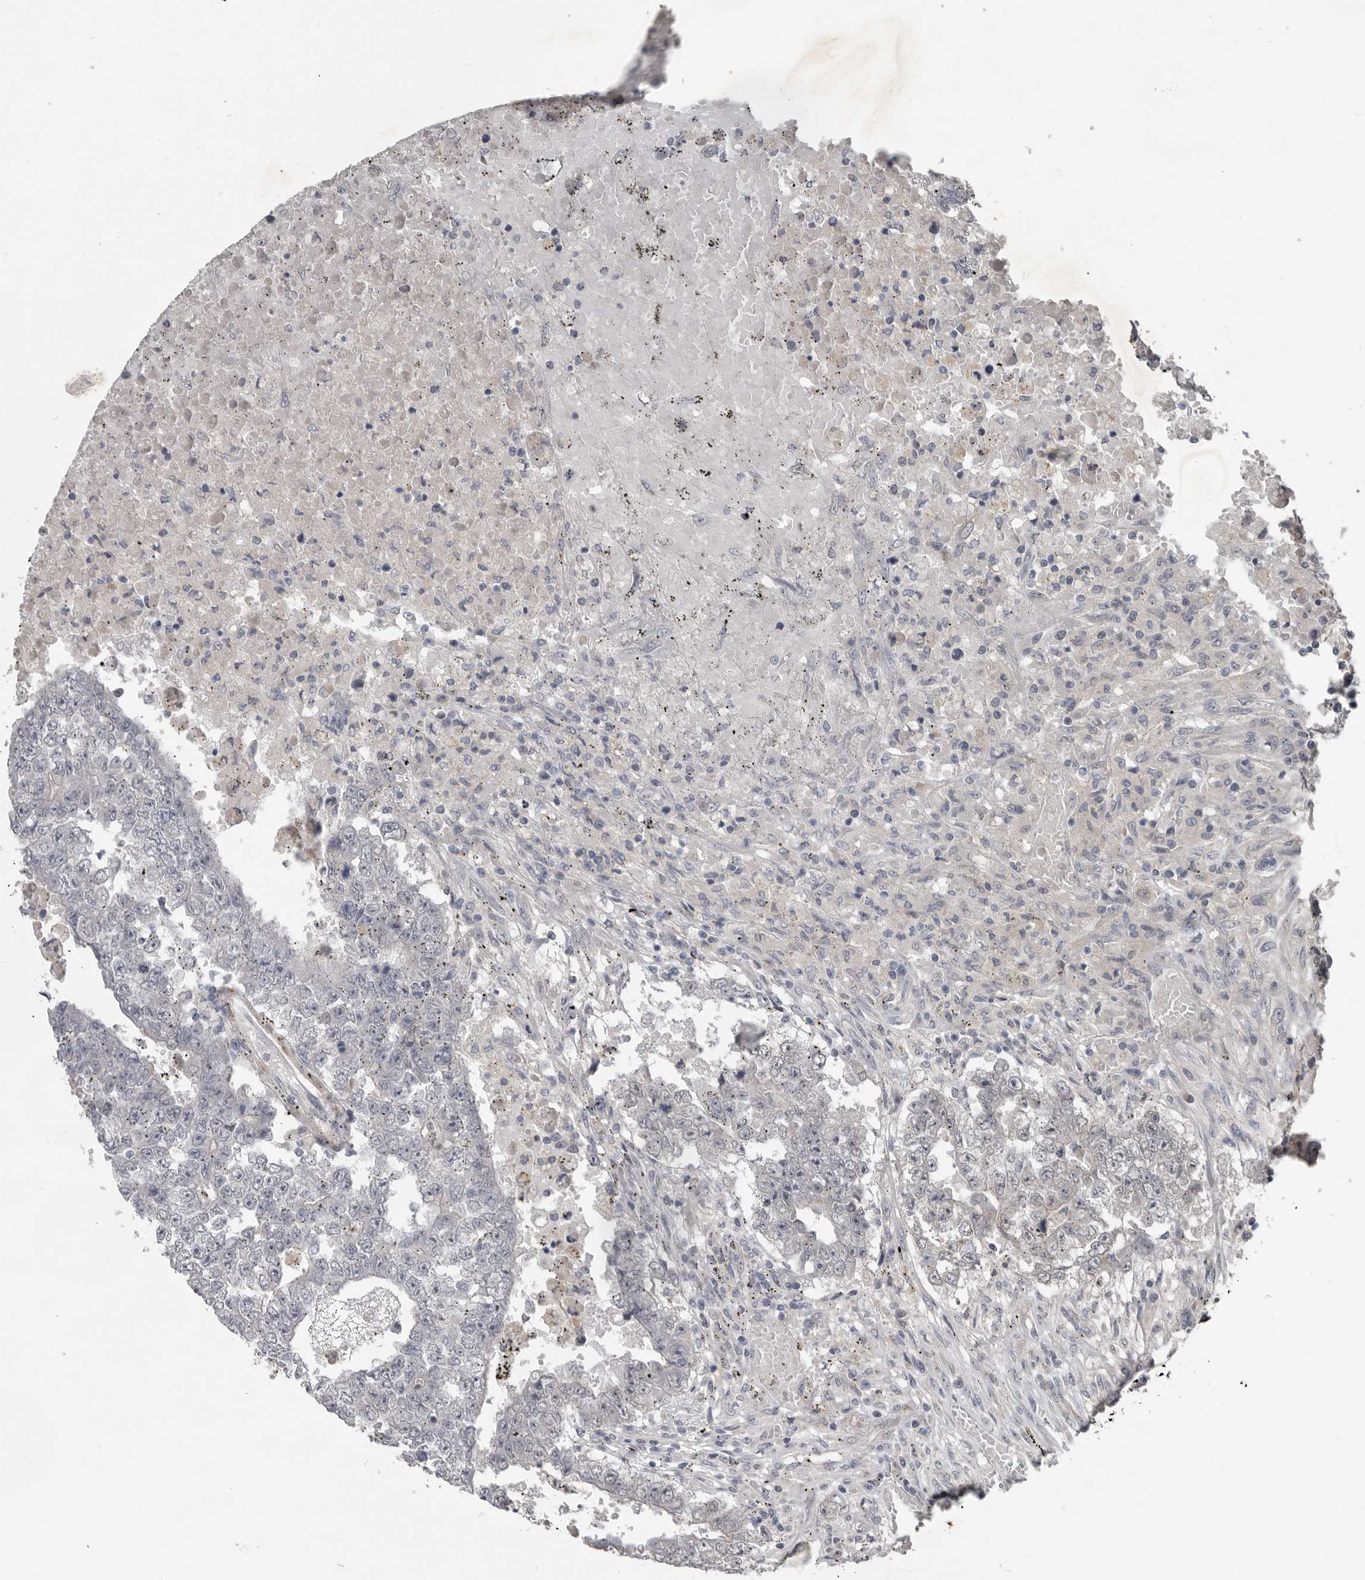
{"staining": {"intensity": "negative", "quantity": "none", "location": "none"}, "tissue": "testis cancer", "cell_type": "Tumor cells", "image_type": "cancer", "snomed": [{"axis": "morphology", "description": "Carcinoma, Embryonal, NOS"}, {"axis": "topography", "description": "Testis"}], "caption": "This image is of testis cancer stained with immunohistochemistry to label a protein in brown with the nuclei are counter-stained blue. There is no staining in tumor cells.", "gene": "C1orf216", "patient": {"sex": "male", "age": 25}}